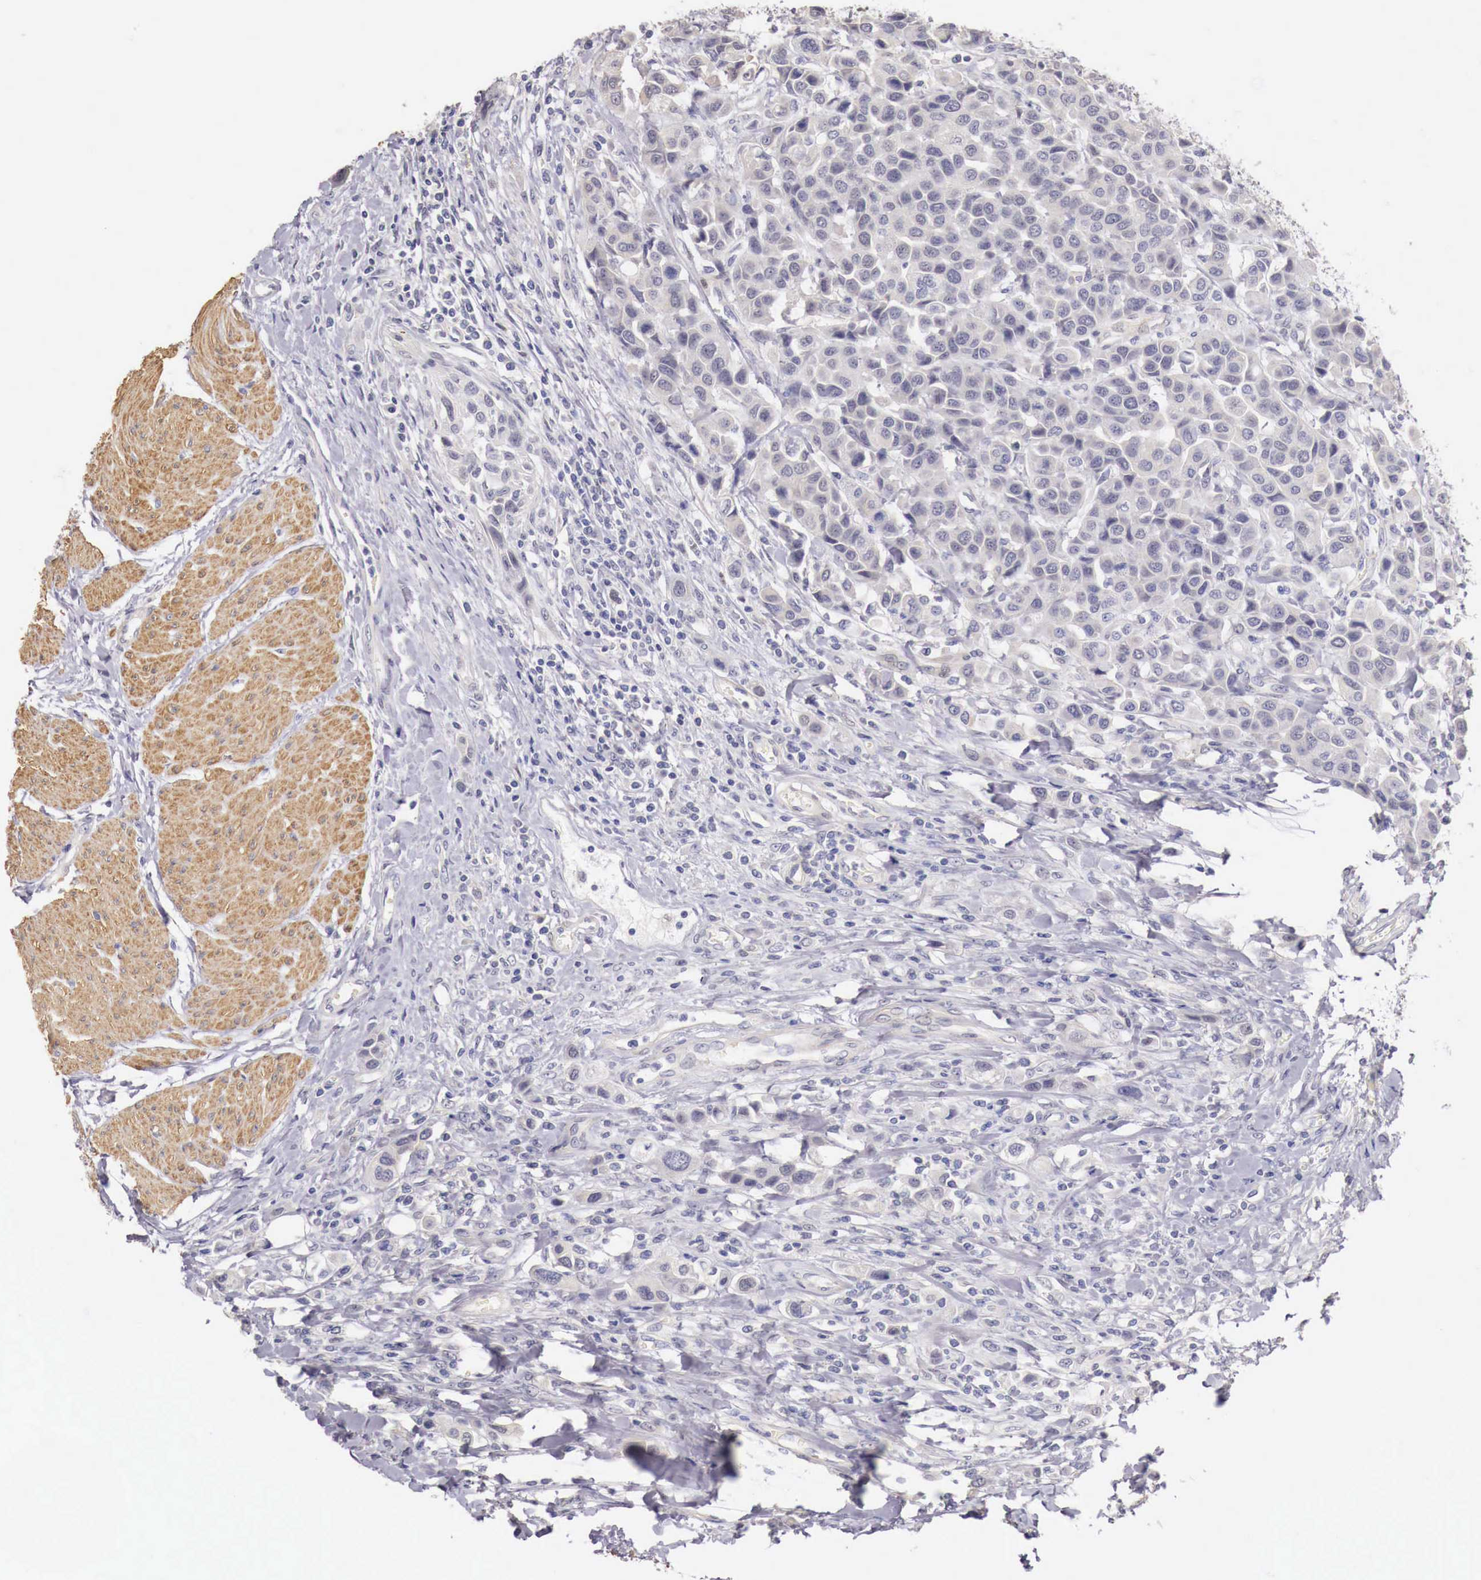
{"staining": {"intensity": "negative", "quantity": "none", "location": "none"}, "tissue": "urothelial cancer", "cell_type": "Tumor cells", "image_type": "cancer", "snomed": [{"axis": "morphology", "description": "Urothelial carcinoma, High grade"}, {"axis": "topography", "description": "Urinary bladder"}], "caption": "Immunohistochemistry of human urothelial cancer exhibits no staining in tumor cells.", "gene": "ENOX2", "patient": {"sex": "male", "age": 50}}